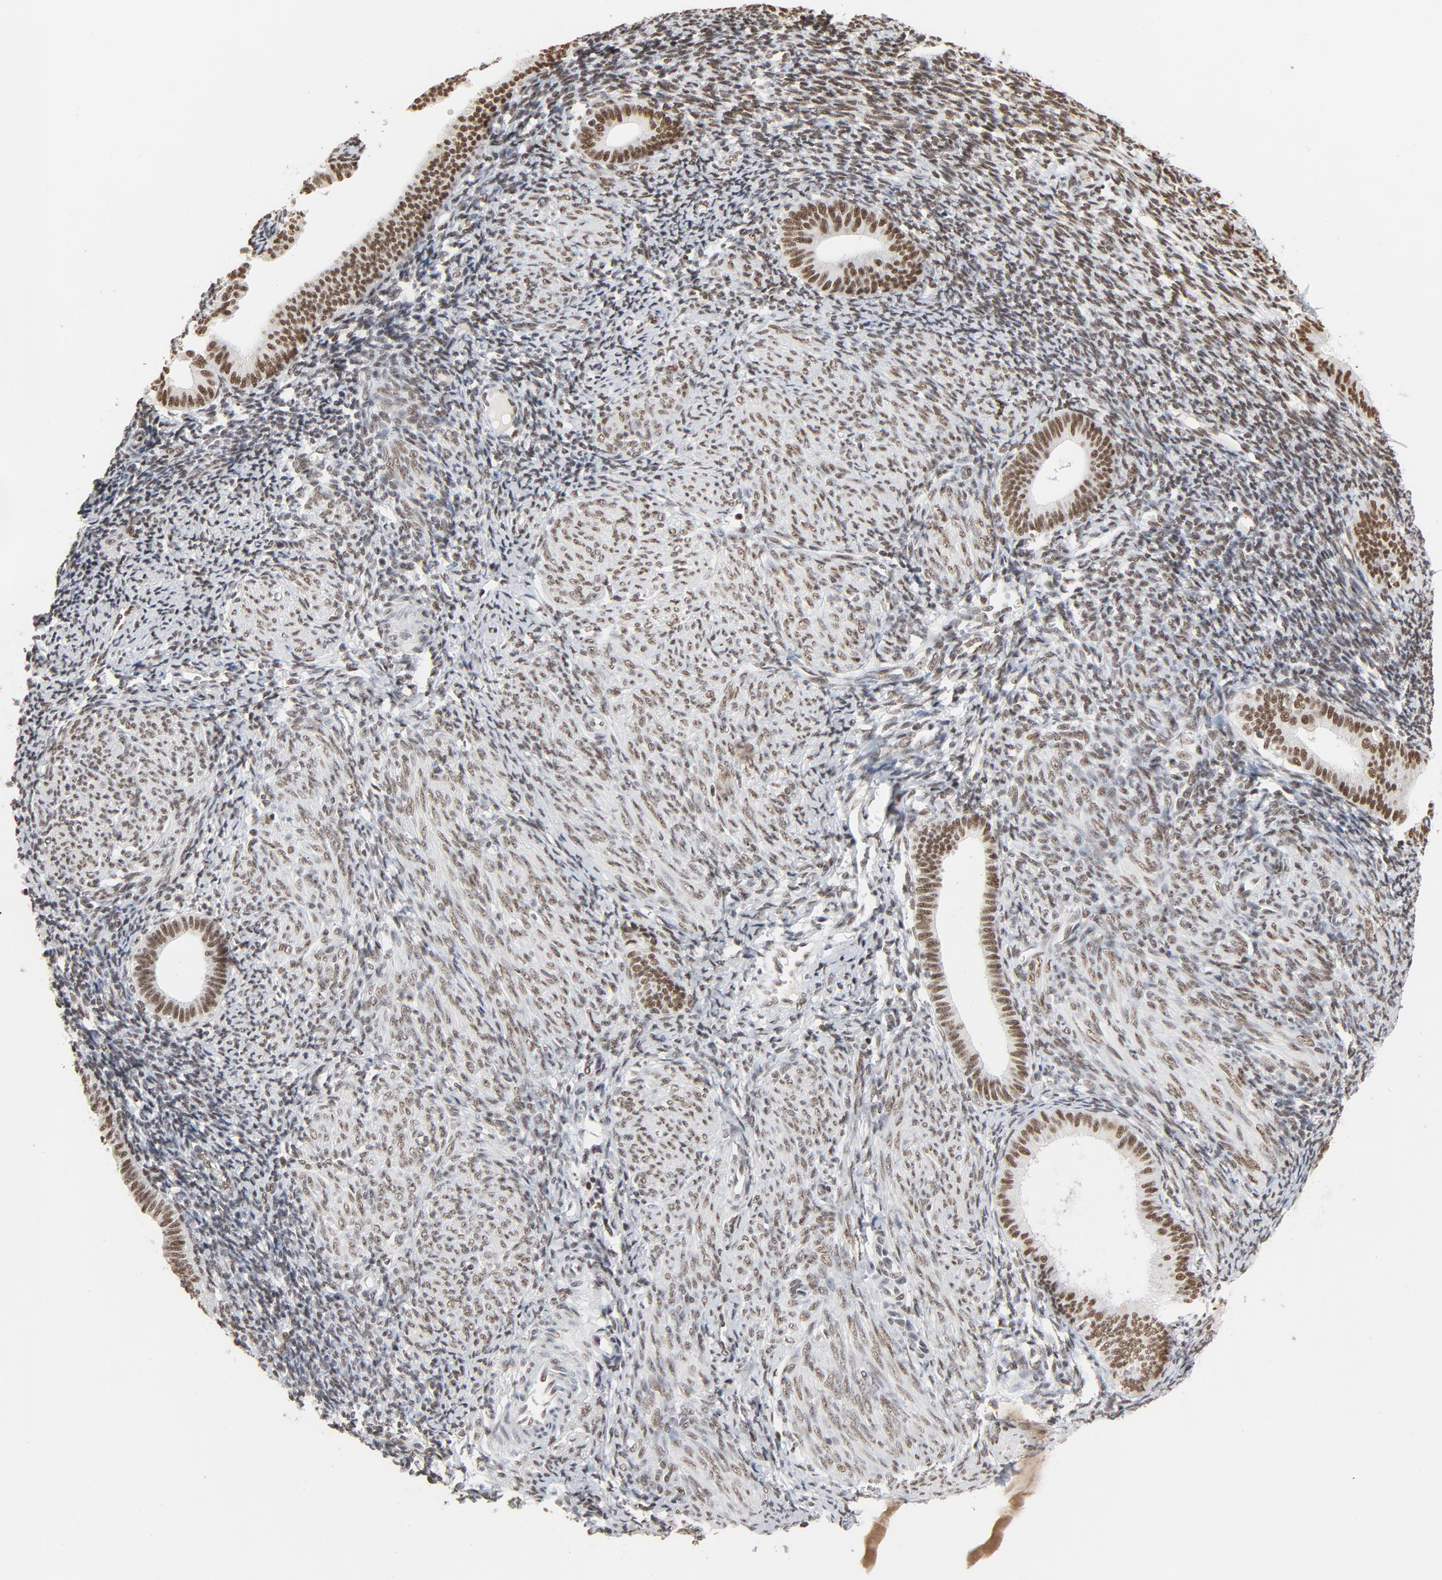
{"staining": {"intensity": "moderate", "quantity": ">75%", "location": "nuclear"}, "tissue": "endometrium", "cell_type": "Cells in endometrial stroma", "image_type": "normal", "snomed": [{"axis": "morphology", "description": "Normal tissue, NOS"}, {"axis": "topography", "description": "Endometrium"}], "caption": "Cells in endometrial stroma exhibit medium levels of moderate nuclear positivity in about >75% of cells in unremarkable endometrium.", "gene": "MRE11", "patient": {"sex": "female", "age": 57}}